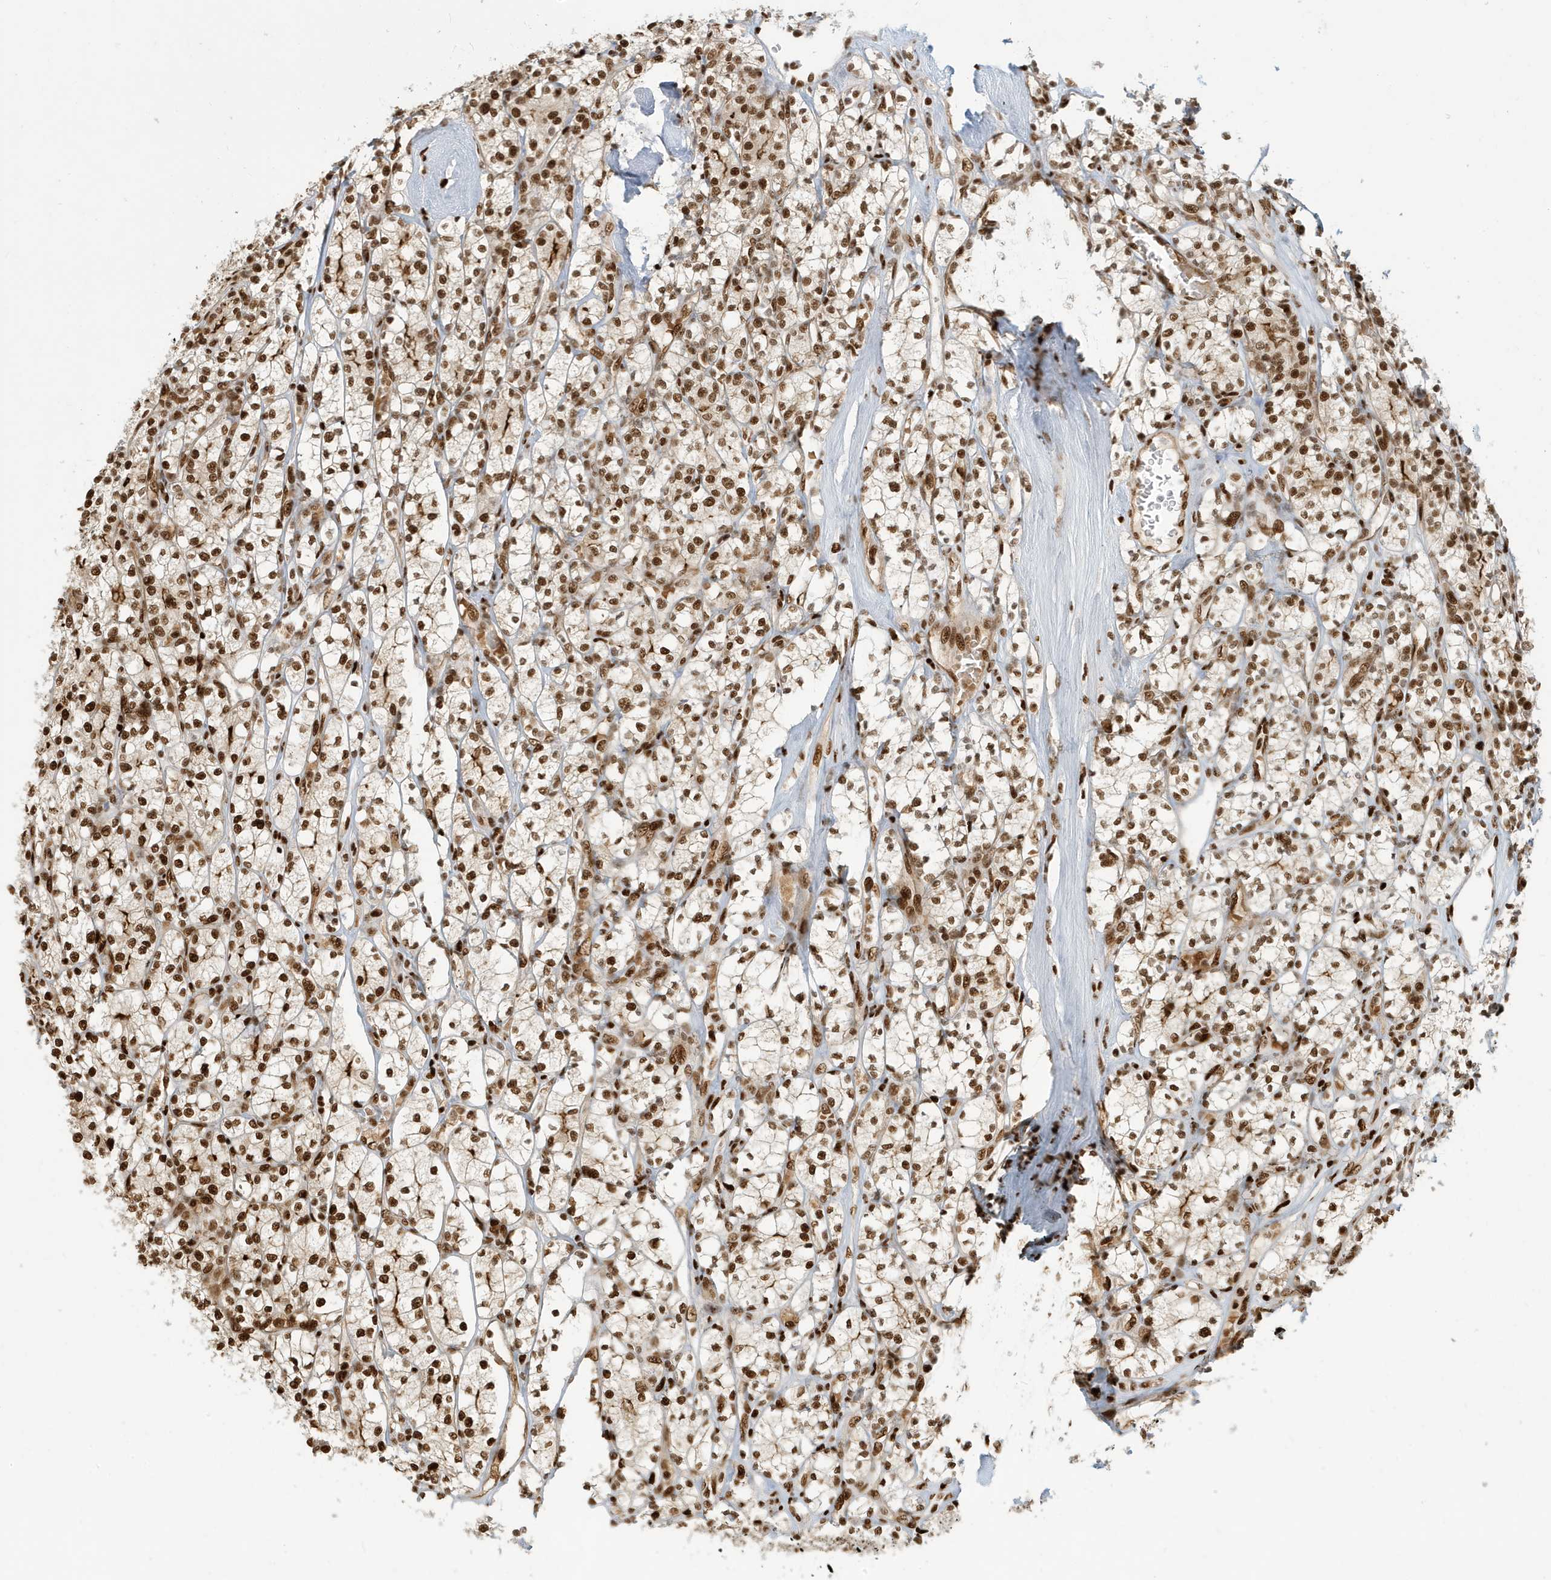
{"staining": {"intensity": "moderate", "quantity": ">75%", "location": "cytoplasmic/membranous,nuclear"}, "tissue": "renal cancer", "cell_type": "Tumor cells", "image_type": "cancer", "snomed": [{"axis": "morphology", "description": "Adenocarcinoma, NOS"}, {"axis": "topography", "description": "Kidney"}], "caption": "Brown immunohistochemical staining in human renal cancer (adenocarcinoma) displays moderate cytoplasmic/membranous and nuclear positivity in approximately >75% of tumor cells.", "gene": "CKS2", "patient": {"sex": "male", "age": 77}}